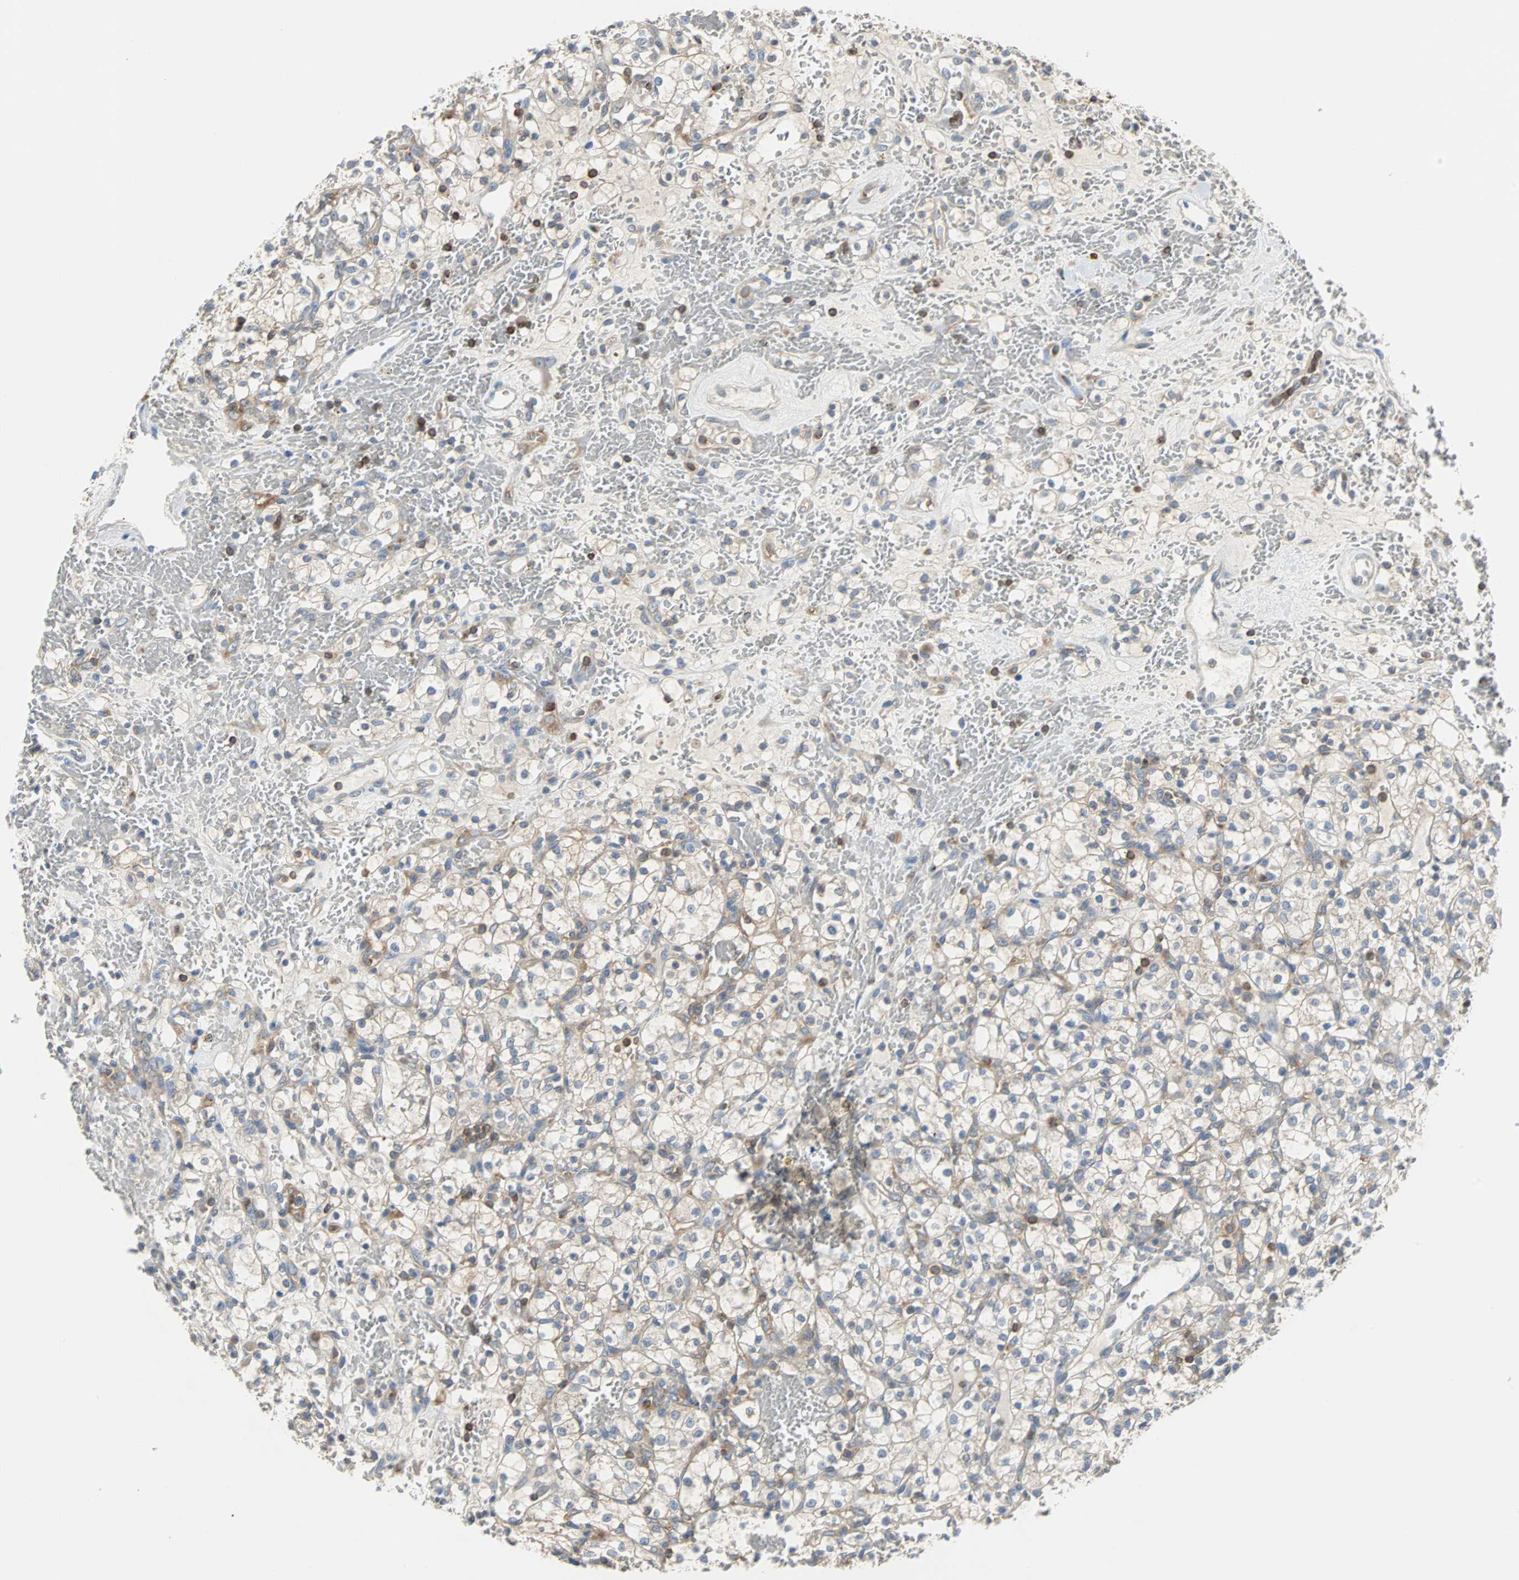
{"staining": {"intensity": "negative", "quantity": "none", "location": "none"}, "tissue": "renal cancer", "cell_type": "Tumor cells", "image_type": "cancer", "snomed": [{"axis": "morphology", "description": "Adenocarcinoma, NOS"}, {"axis": "topography", "description": "Kidney"}], "caption": "There is no significant positivity in tumor cells of renal adenocarcinoma.", "gene": "TSC22D4", "patient": {"sex": "female", "age": 60}}